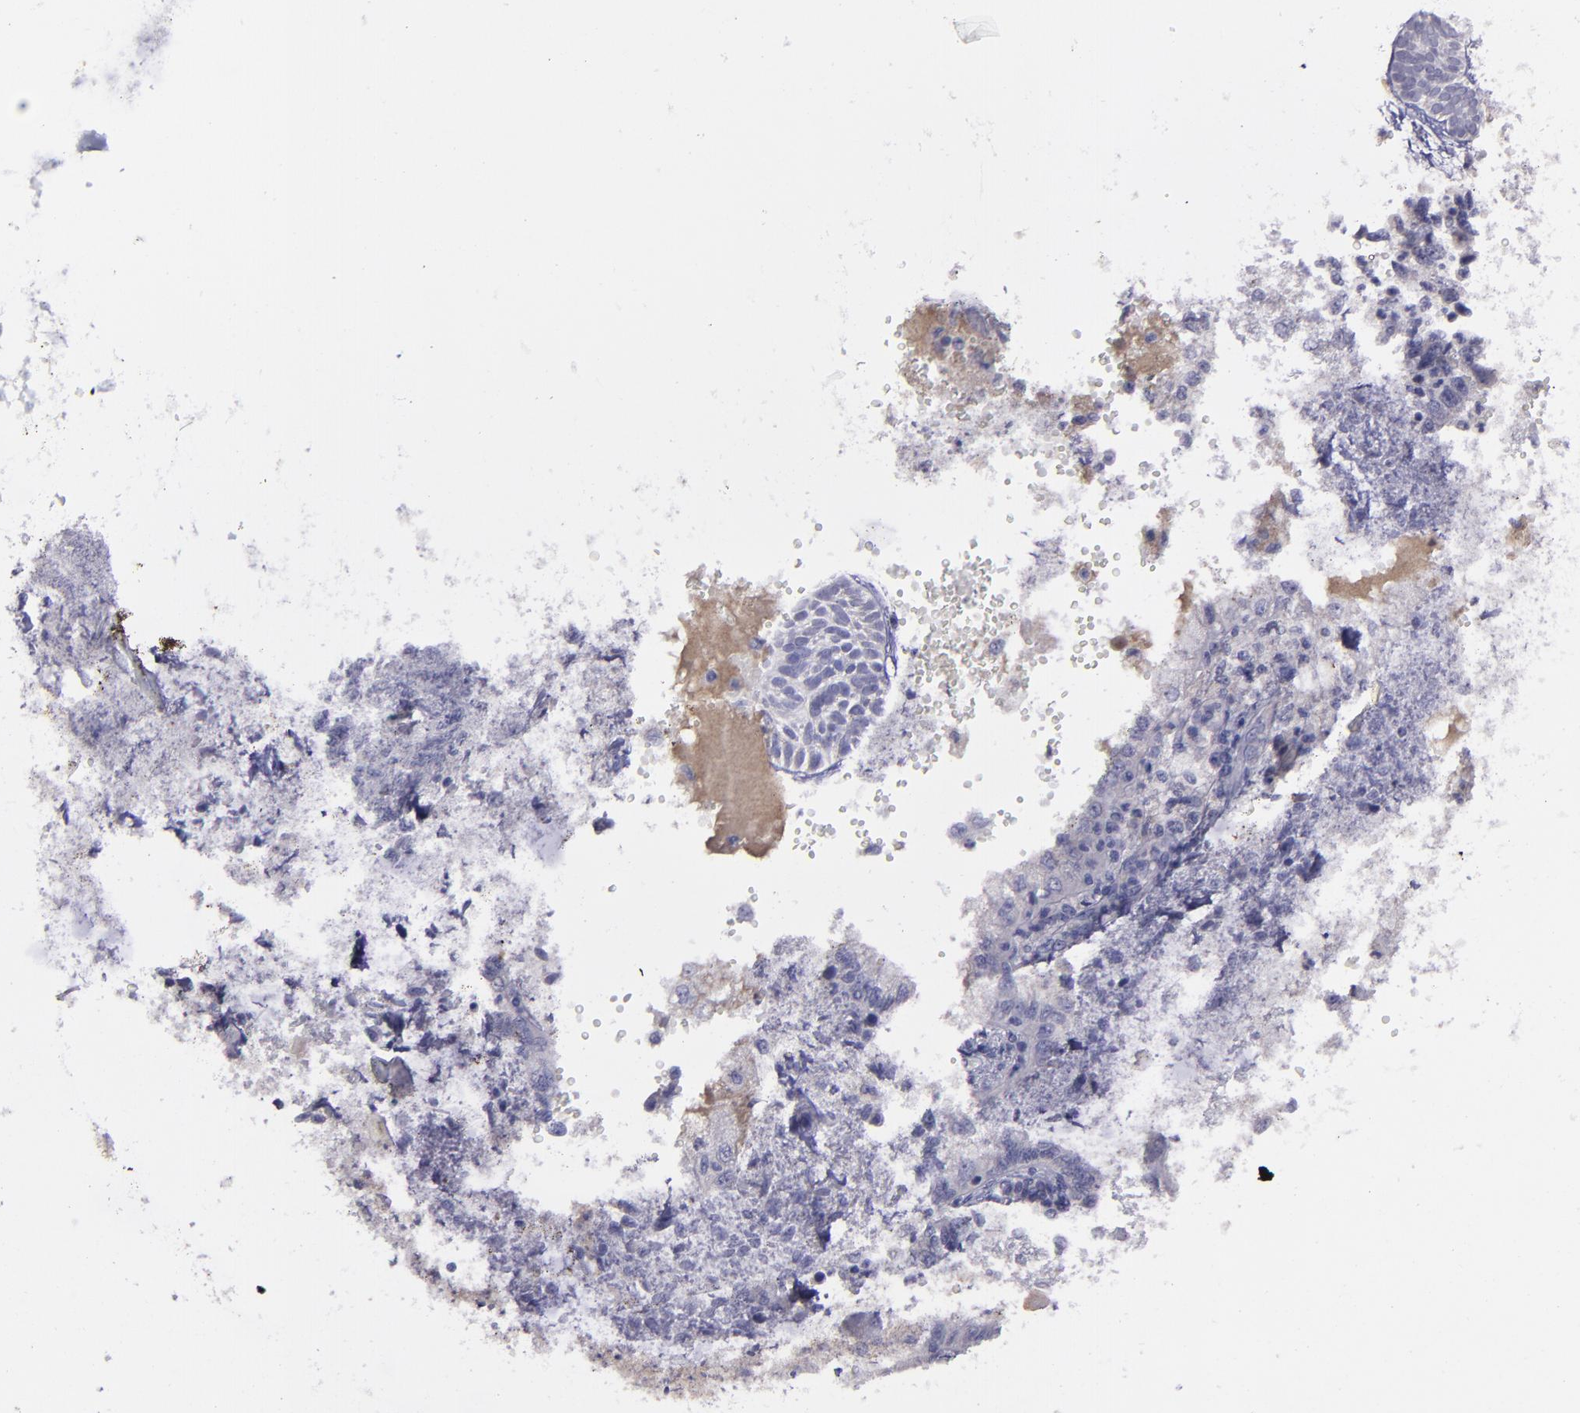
{"staining": {"intensity": "negative", "quantity": "none", "location": "none"}, "tissue": "skin cancer", "cell_type": "Tumor cells", "image_type": "cancer", "snomed": [{"axis": "morphology", "description": "Normal tissue, NOS"}, {"axis": "morphology", "description": "Basal cell carcinoma"}, {"axis": "topography", "description": "Skin"}], "caption": "The image displays no significant staining in tumor cells of skin cancer (basal cell carcinoma).", "gene": "MASP1", "patient": {"sex": "male", "age": 63}}